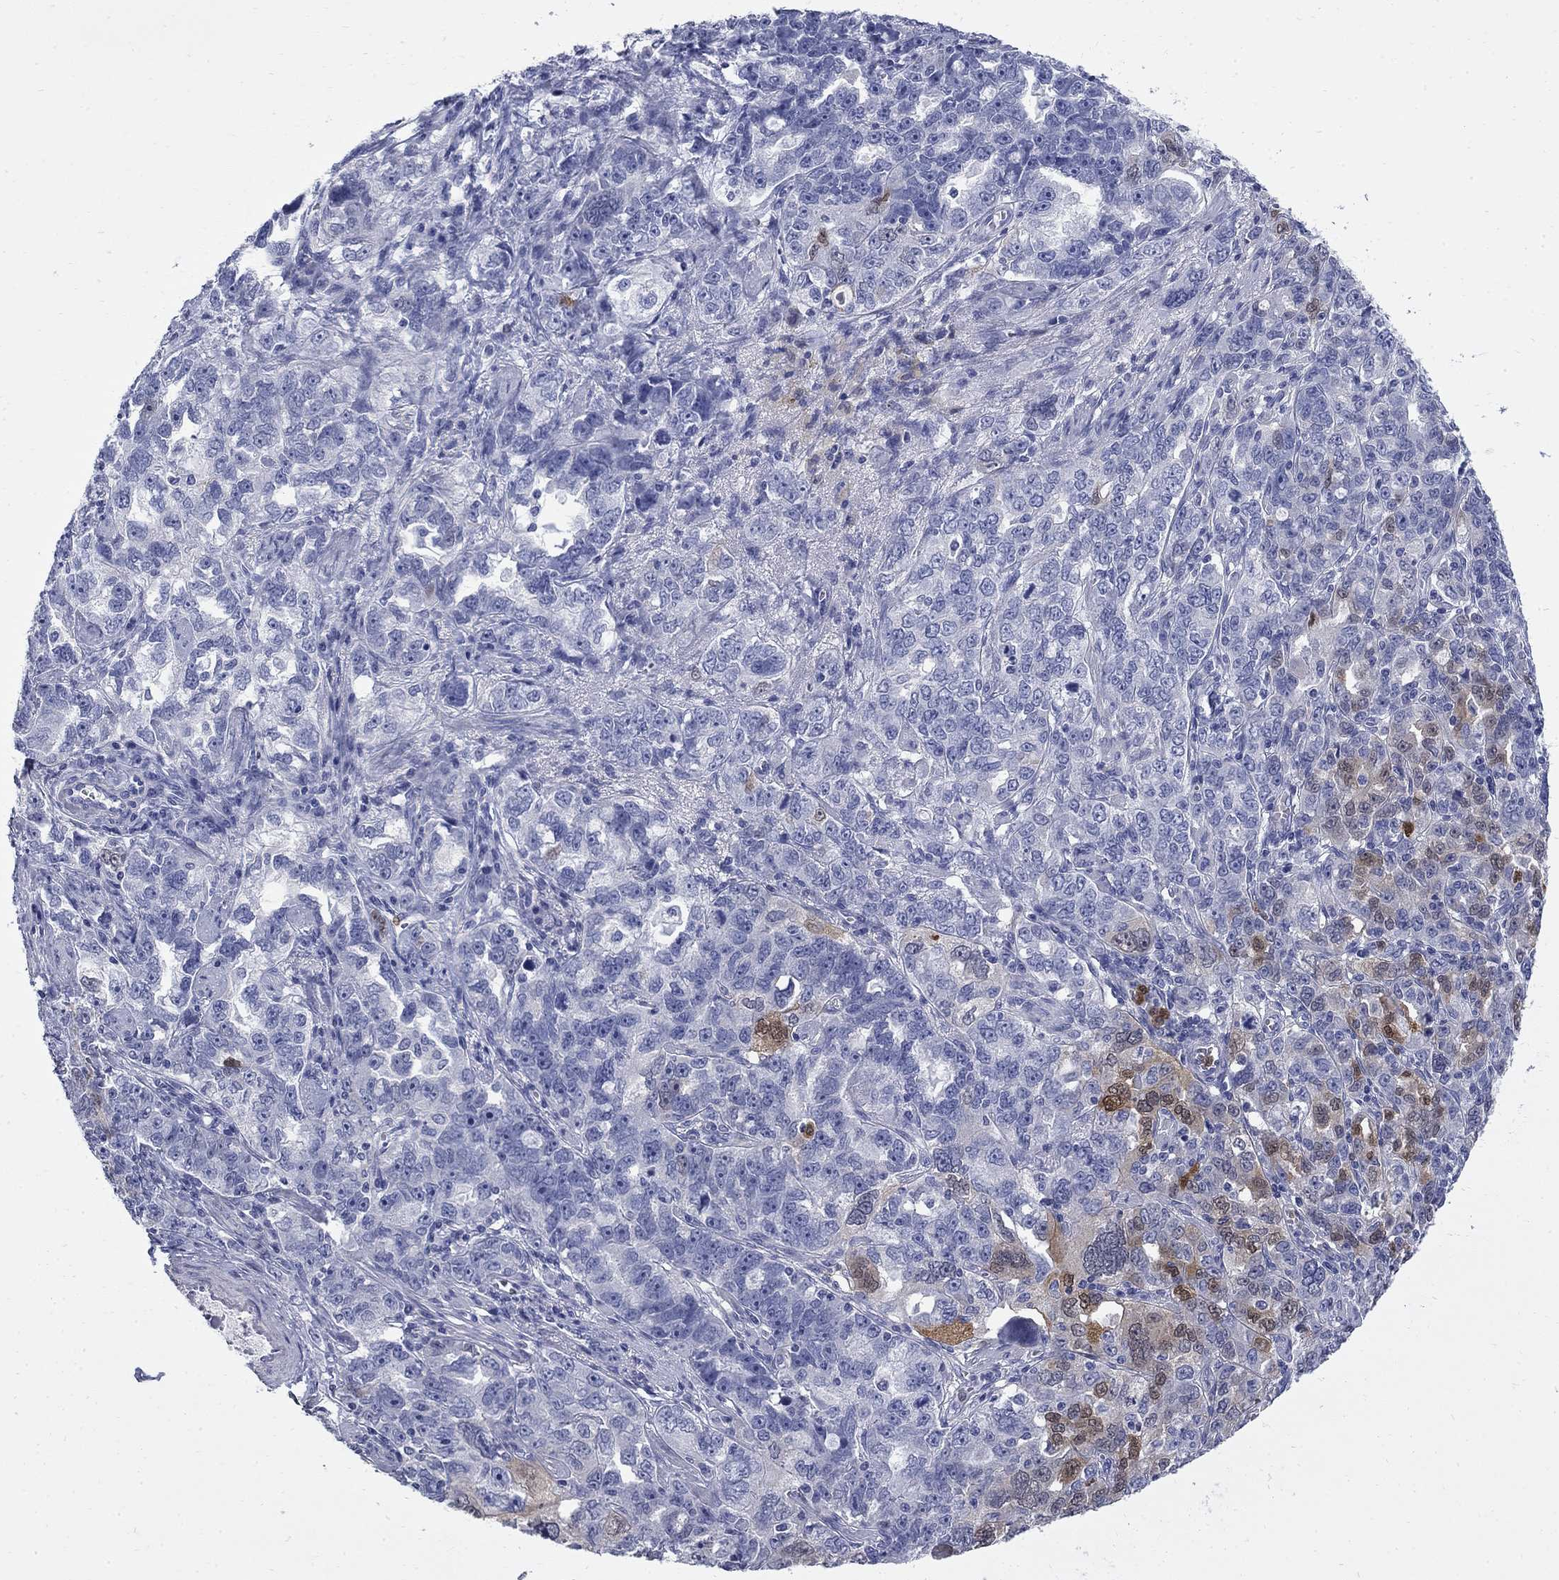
{"staining": {"intensity": "moderate", "quantity": "<25%", "location": "cytoplasmic/membranous,nuclear"}, "tissue": "ovarian cancer", "cell_type": "Tumor cells", "image_type": "cancer", "snomed": [{"axis": "morphology", "description": "Cystadenocarcinoma, serous, NOS"}, {"axis": "topography", "description": "Ovary"}], "caption": "A low amount of moderate cytoplasmic/membranous and nuclear positivity is appreciated in about <25% of tumor cells in serous cystadenocarcinoma (ovarian) tissue.", "gene": "SERPINB2", "patient": {"sex": "female", "age": 51}}